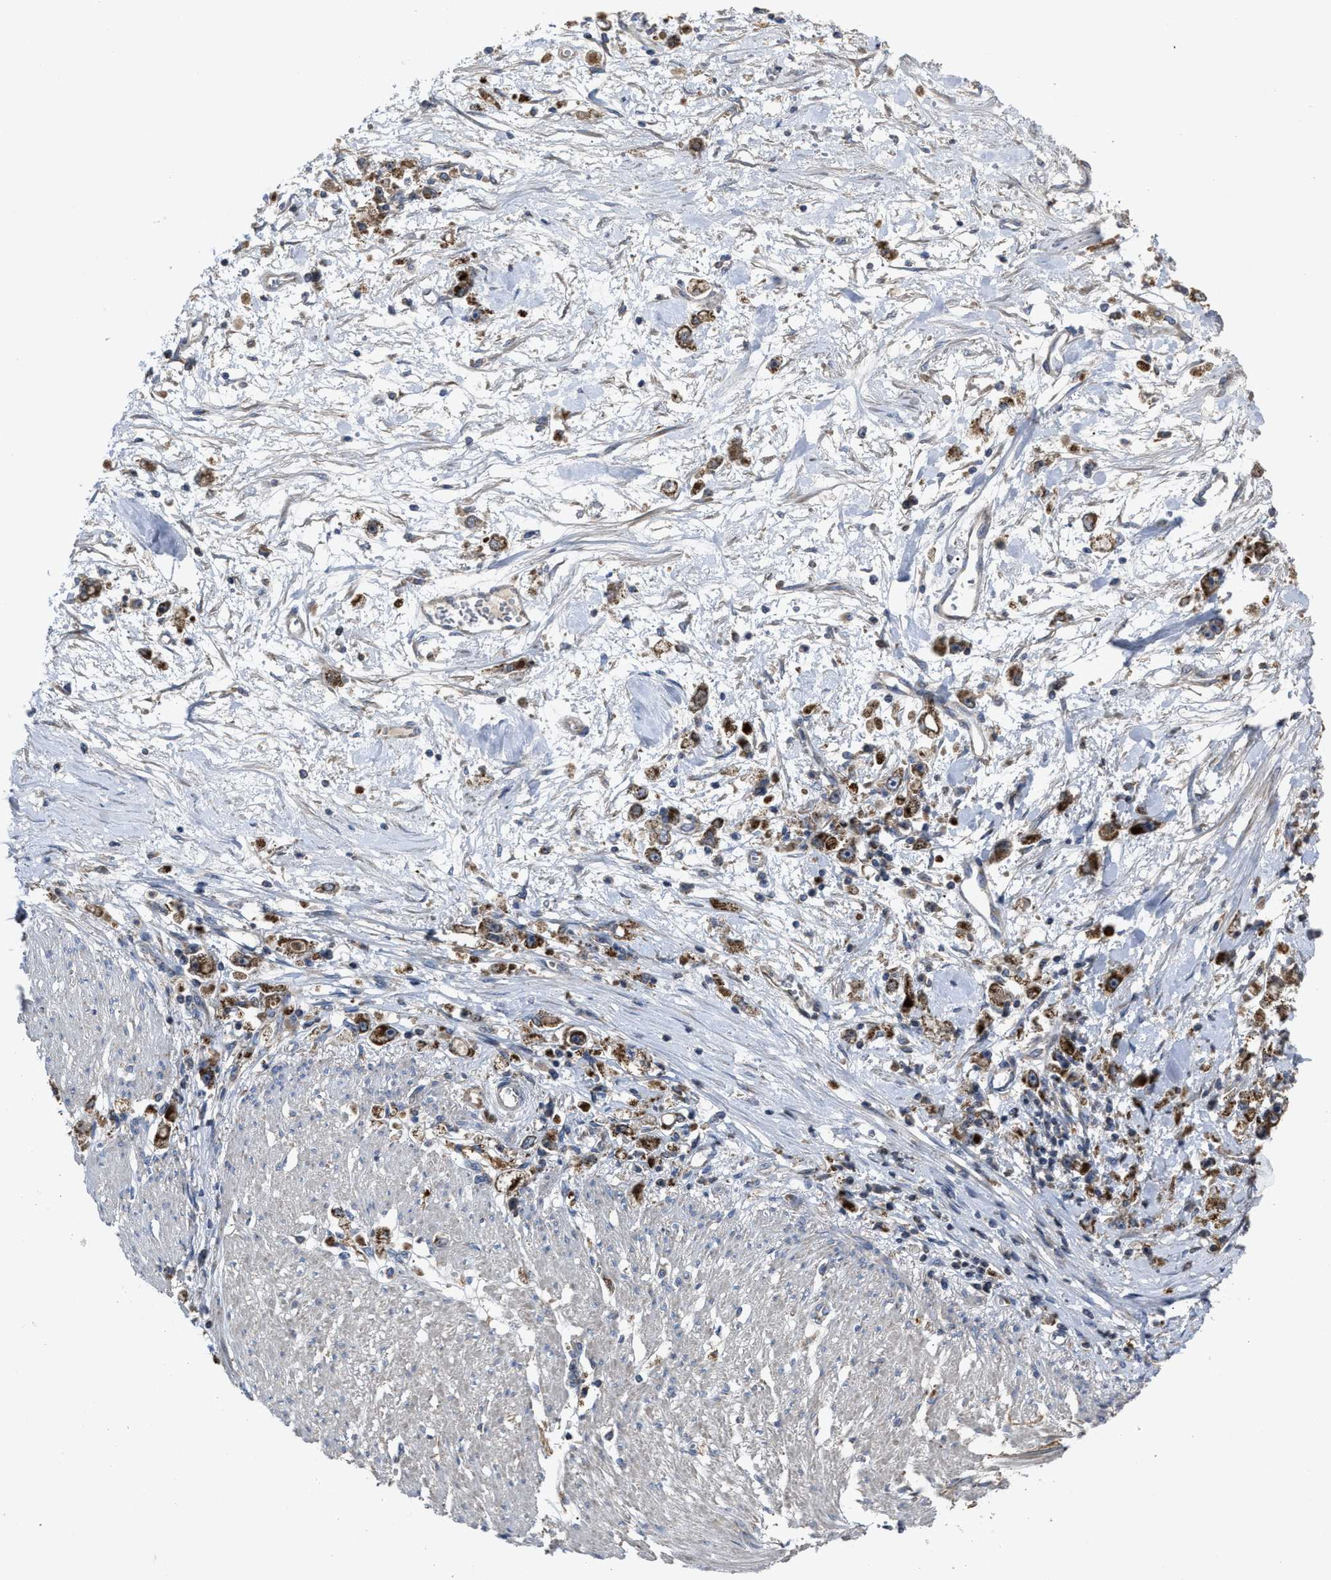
{"staining": {"intensity": "moderate", "quantity": ">75%", "location": "cytoplasmic/membranous"}, "tissue": "stomach cancer", "cell_type": "Tumor cells", "image_type": "cancer", "snomed": [{"axis": "morphology", "description": "Adenocarcinoma, NOS"}, {"axis": "topography", "description": "Stomach"}], "caption": "A micrograph of human stomach cancer (adenocarcinoma) stained for a protein displays moderate cytoplasmic/membranous brown staining in tumor cells. The staining was performed using DAB to visualize the protein expression in brown, while the nuclei were stained in blue with hematoxylin (Magnification: 20x).", "gene": "PASK", "patient": {"sex": "female", "age": 59}}